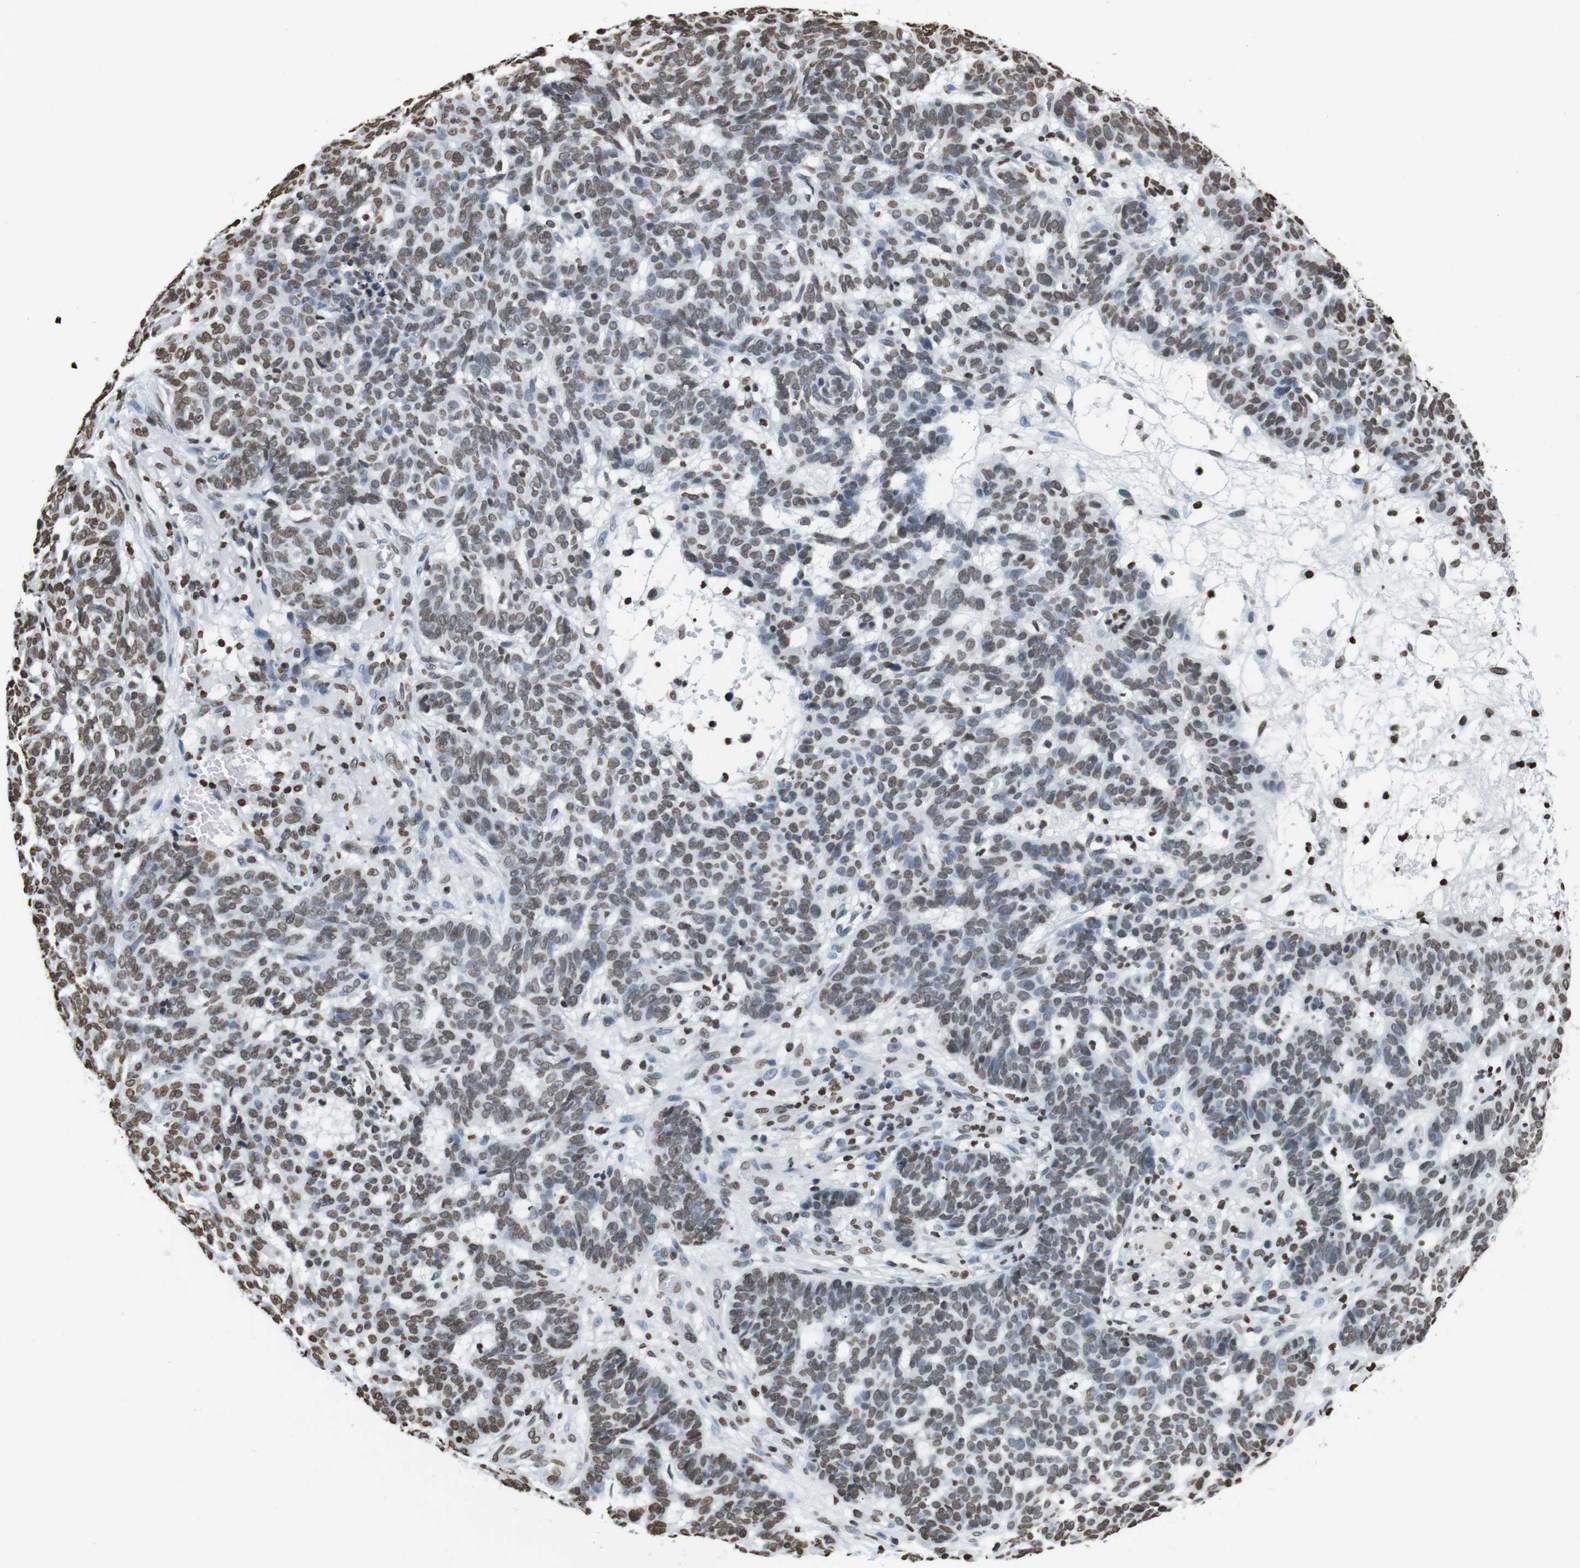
{"staining": {"intensity": "weak", "quantity": ">75%", "location": "nuclear"}, "tissue": "skin cancer", "cell_type": "Tumor cells", "image_type": "cancer", "snomed": [{"axis": "morphology", "description": "Basal cell carcinoma"}, {"axis": "topography", "description": "Skin"}], "caption": "IHC (DAB (3,3'-diaminobenzidine)) staining of human skin cancer (basal cell carcinoma) exhibits weak nuclear protein staining in approximately >75% of tumor cells. The staining was performed using DAB (3,3'-diaminobenzidine) to visualize the protein expression in brown, while the nuclei were stained in blue with hematoxylin (Magnification: 20x).", "gene": "BSX", "patient": {"sex": "male", "age": 85}}